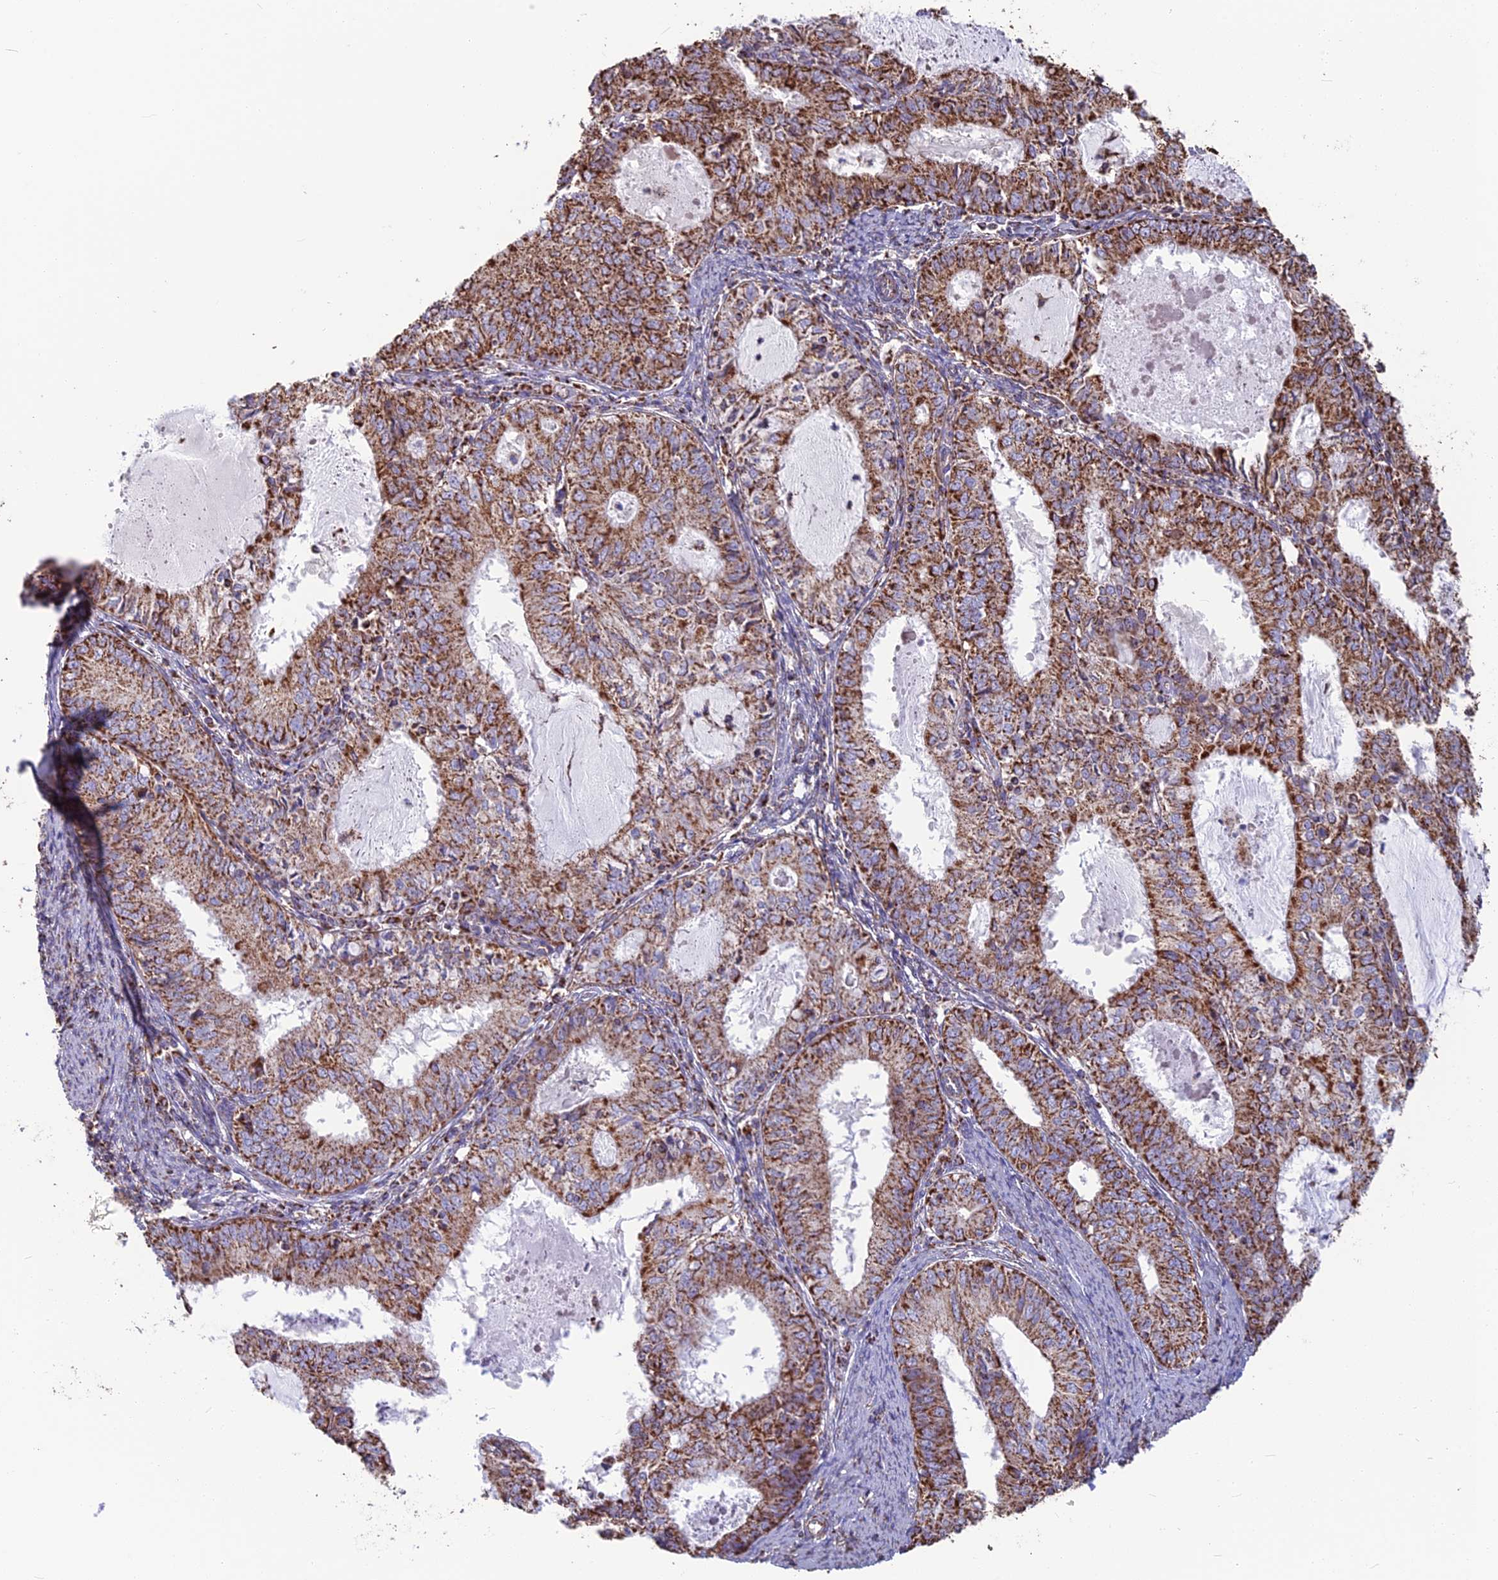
{"staining": {"intensity": "moderate", "quantity": ">75%", "location": "cytoplasmic/membranous"}, "tissue": "endometrial cancer", "cell_type": "Tumor cells", "image_type": "cancer", "snomed": [{"axis": "morphology", "description": "Adenocarcinoma, NOS"}, {"axis": "topography", "description": "Endometrium"}], "caption": "A brown stain shows moderate cytoplasmic/membranous positivity of a protein in human endometrial adenocarcinoma tumor cells. (Brightfield microscopy of DAB IHC at high magnification).", "gene": "CS", "patient": {"sex": "female", "age": 57}}